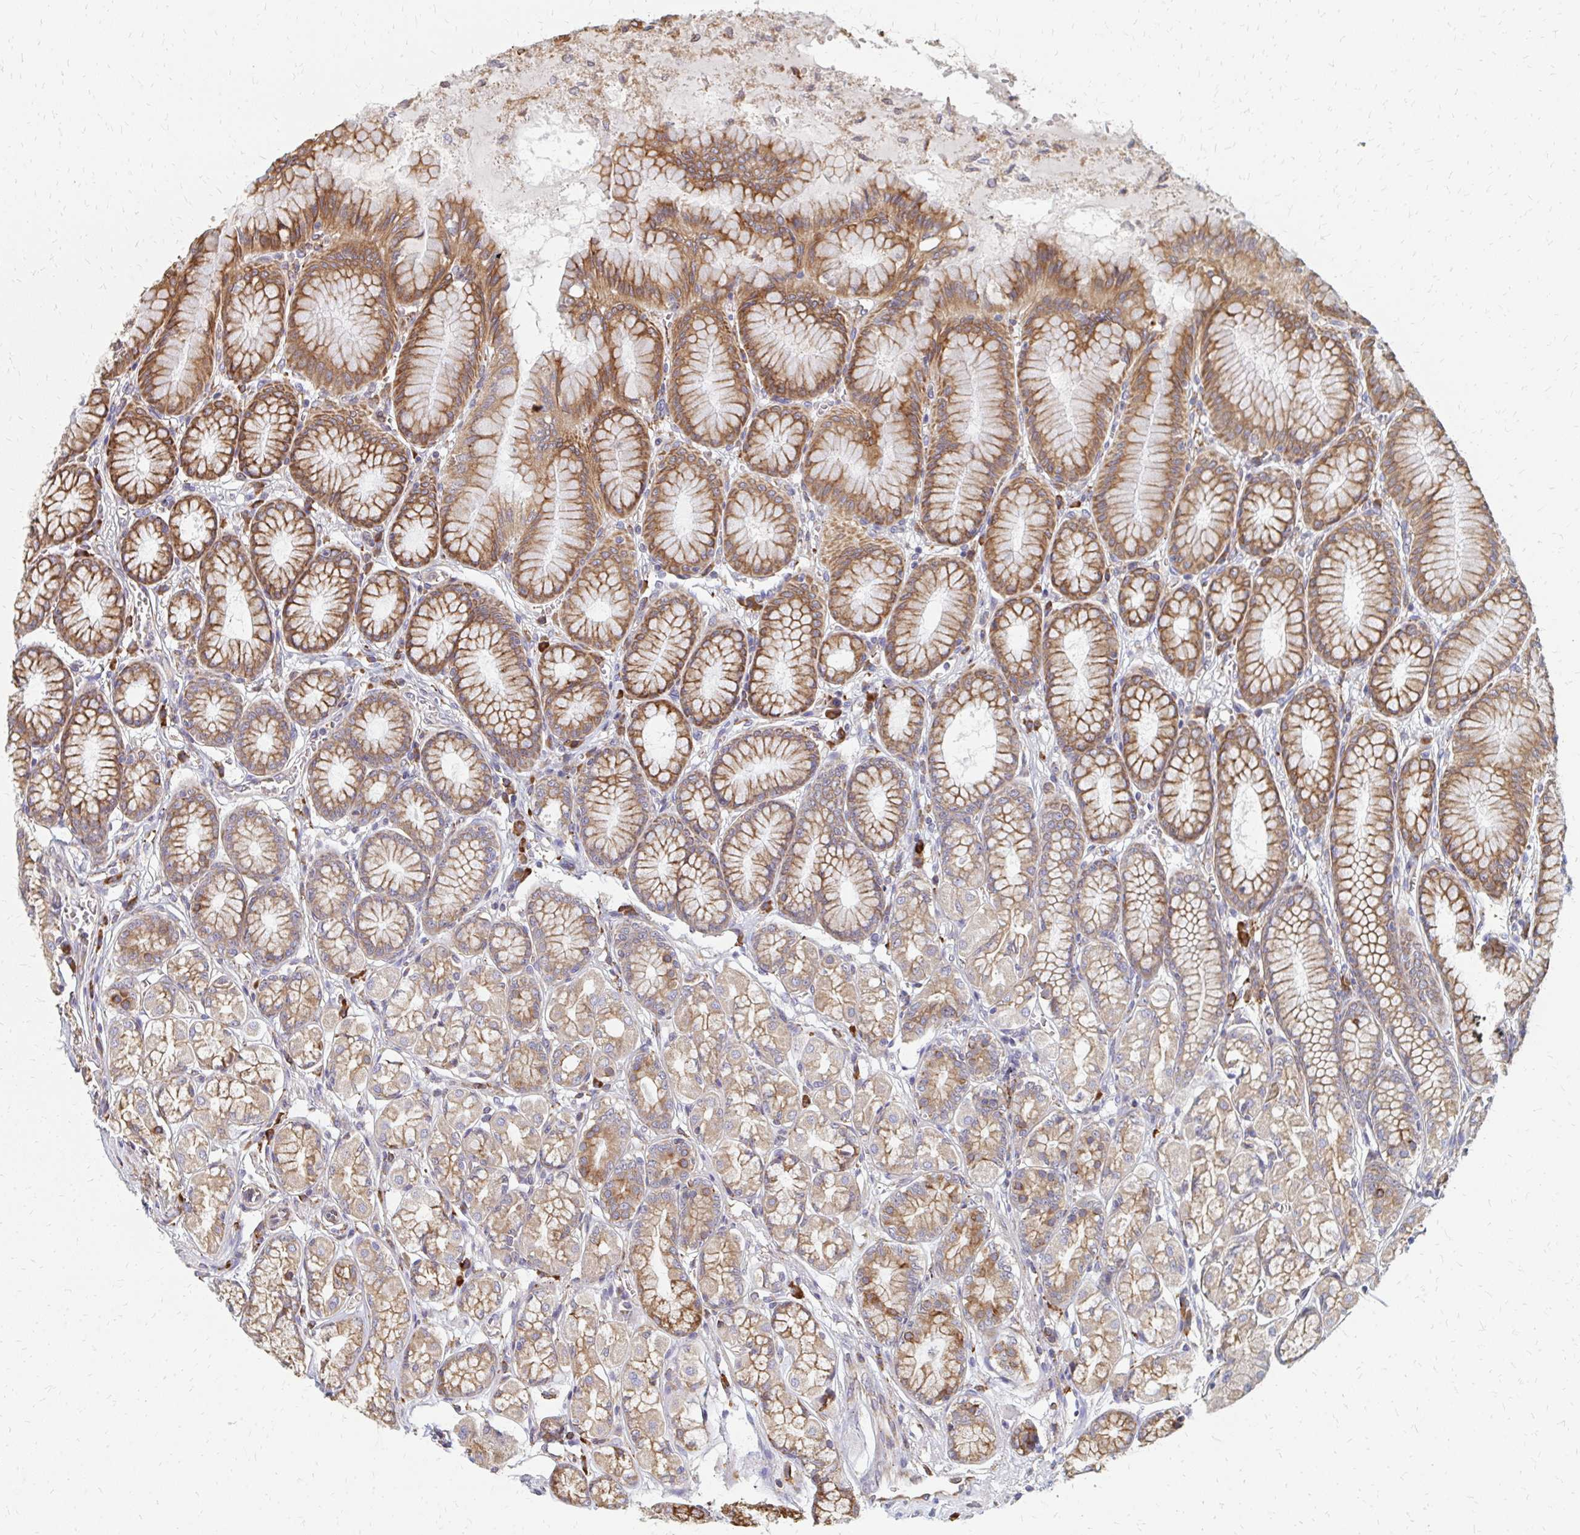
{"staining": {"intensity": "moderate", "quantity": "25%-75%", "location": "cytoplasmic/membranous"}, "tissue": "stomach", "cell_type": "Glandular cells", "image_type": "normal", "snomed": [{"axis": "morphology", "description": "Normal tissue, NOS"}, {"axis": "topography", "description": "Stomach"}, {"axis": "topography", "description": "Stomach, lower"}], "caption": "Moderate cytoplasmic/membranous expression for a protein is identified in about 25%-75% of glandular cells of benign stomach using immunohistochemistry (IHC).", "gene": "PPP1R13L", "patient": {"sex": "male", "age": 76}}